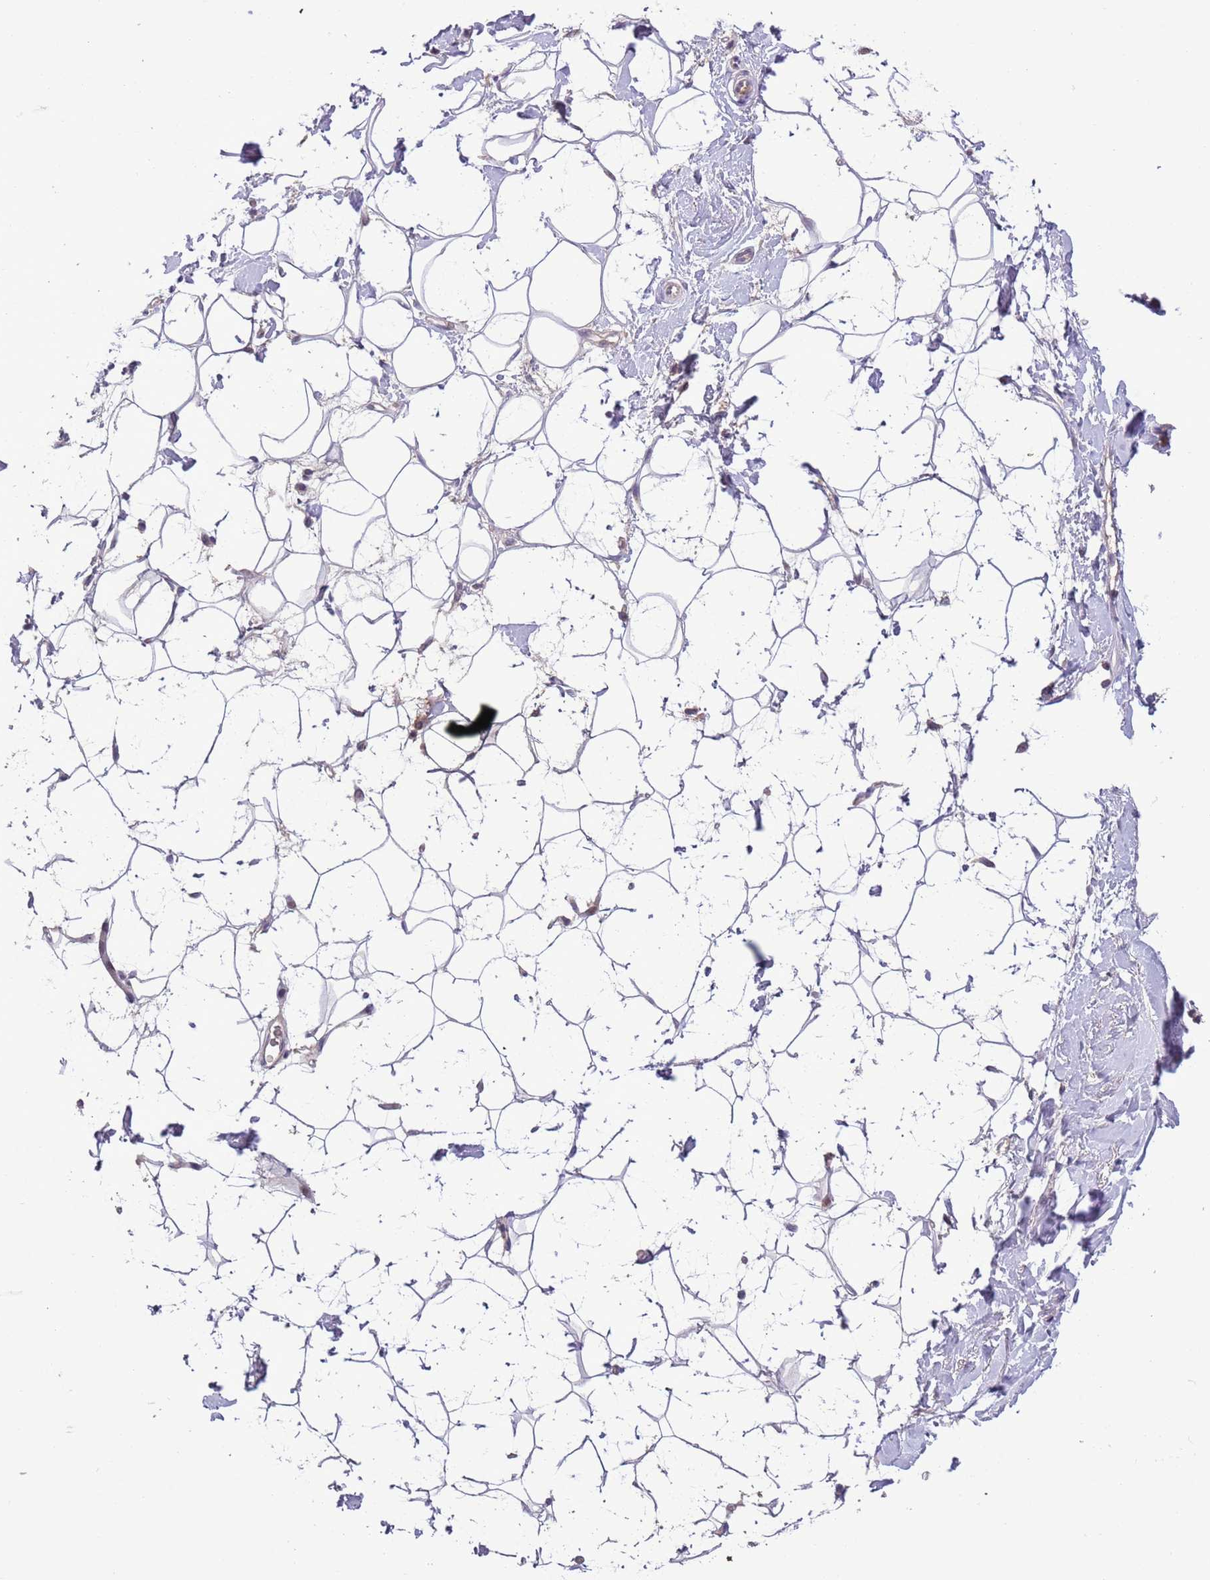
{"staining": {"intensity": "negative", "quantity": "none", "location": "none"}, "tissue": "adipose tissue", "cell_type": "Adipocytes", "image_type": "normal", "snomed": [{"axis": "morphology", "description": "Normal tissue, NOS"}, {"axis": "topography", "description": "Breast"}], "caption": "Immunohistochemistry (IHC) photomicrograph of unremarkable adipose tissue: human adipose tissue stained with DAB (3,3'-diaminobenzidine) reveals no significant protein positivity in adipocytes. Nuclei are stained in blue.", "gene": "SHROOM3", "patient": {"sex": "female", "age": 26}}